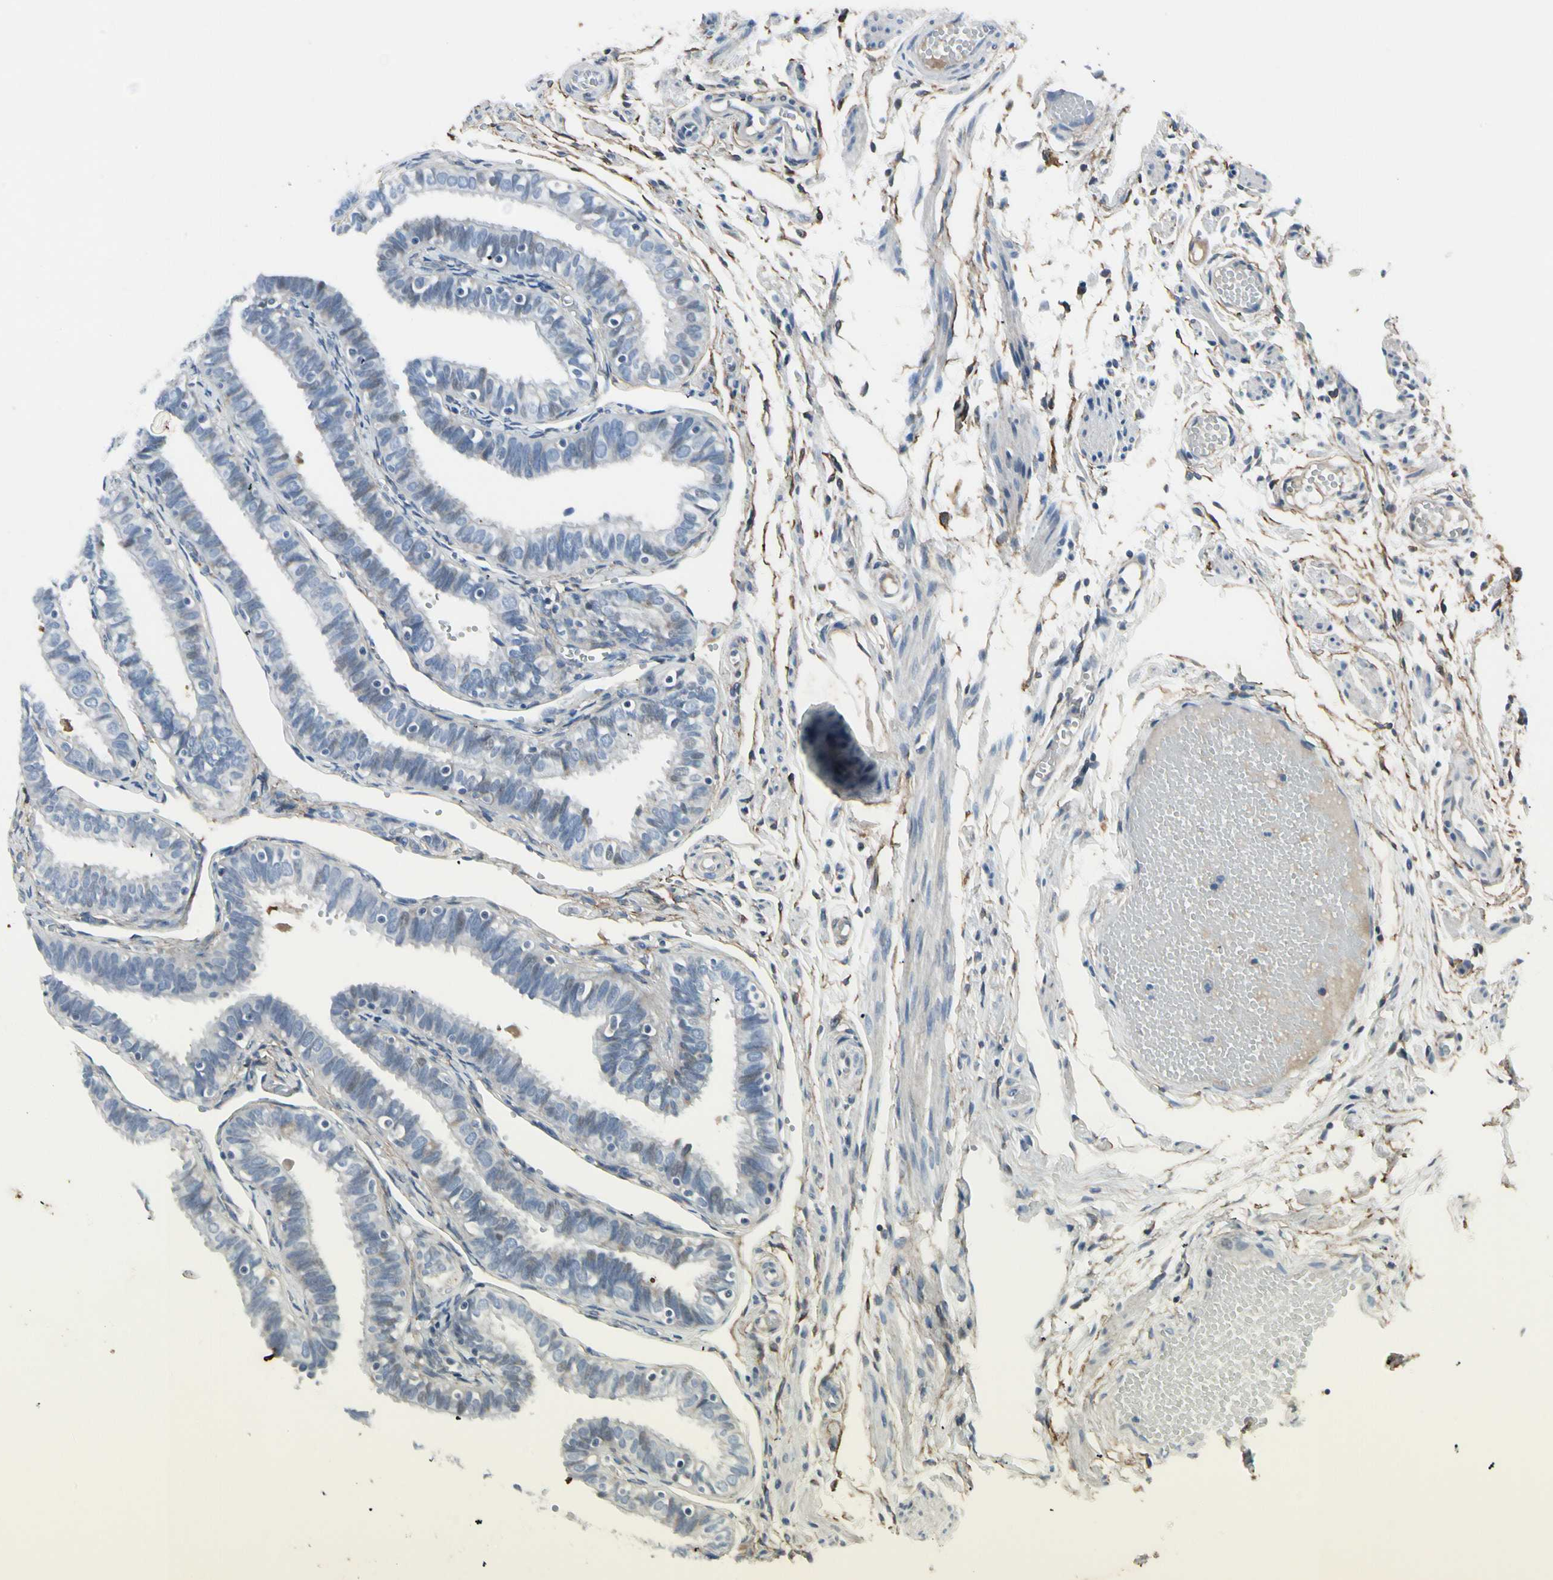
{"staining": {"intensity": "weak", "quantity": "<25%", "location": "nuclear"}, "tissue": "fallopian tube", "cell_type": "Glandular cells", "image_type": "normal", "snomed": [{"axis": "morphology", "description": "Normal tissue, NOS"}, {"axis": "topography", "description": "Fallopian tube"}], "caption": "The image reveals no staining of glandular cells in unremarkable fallopian tube.", "gene": "PIGR", "patient": {"sex": "female", "age": 46}}